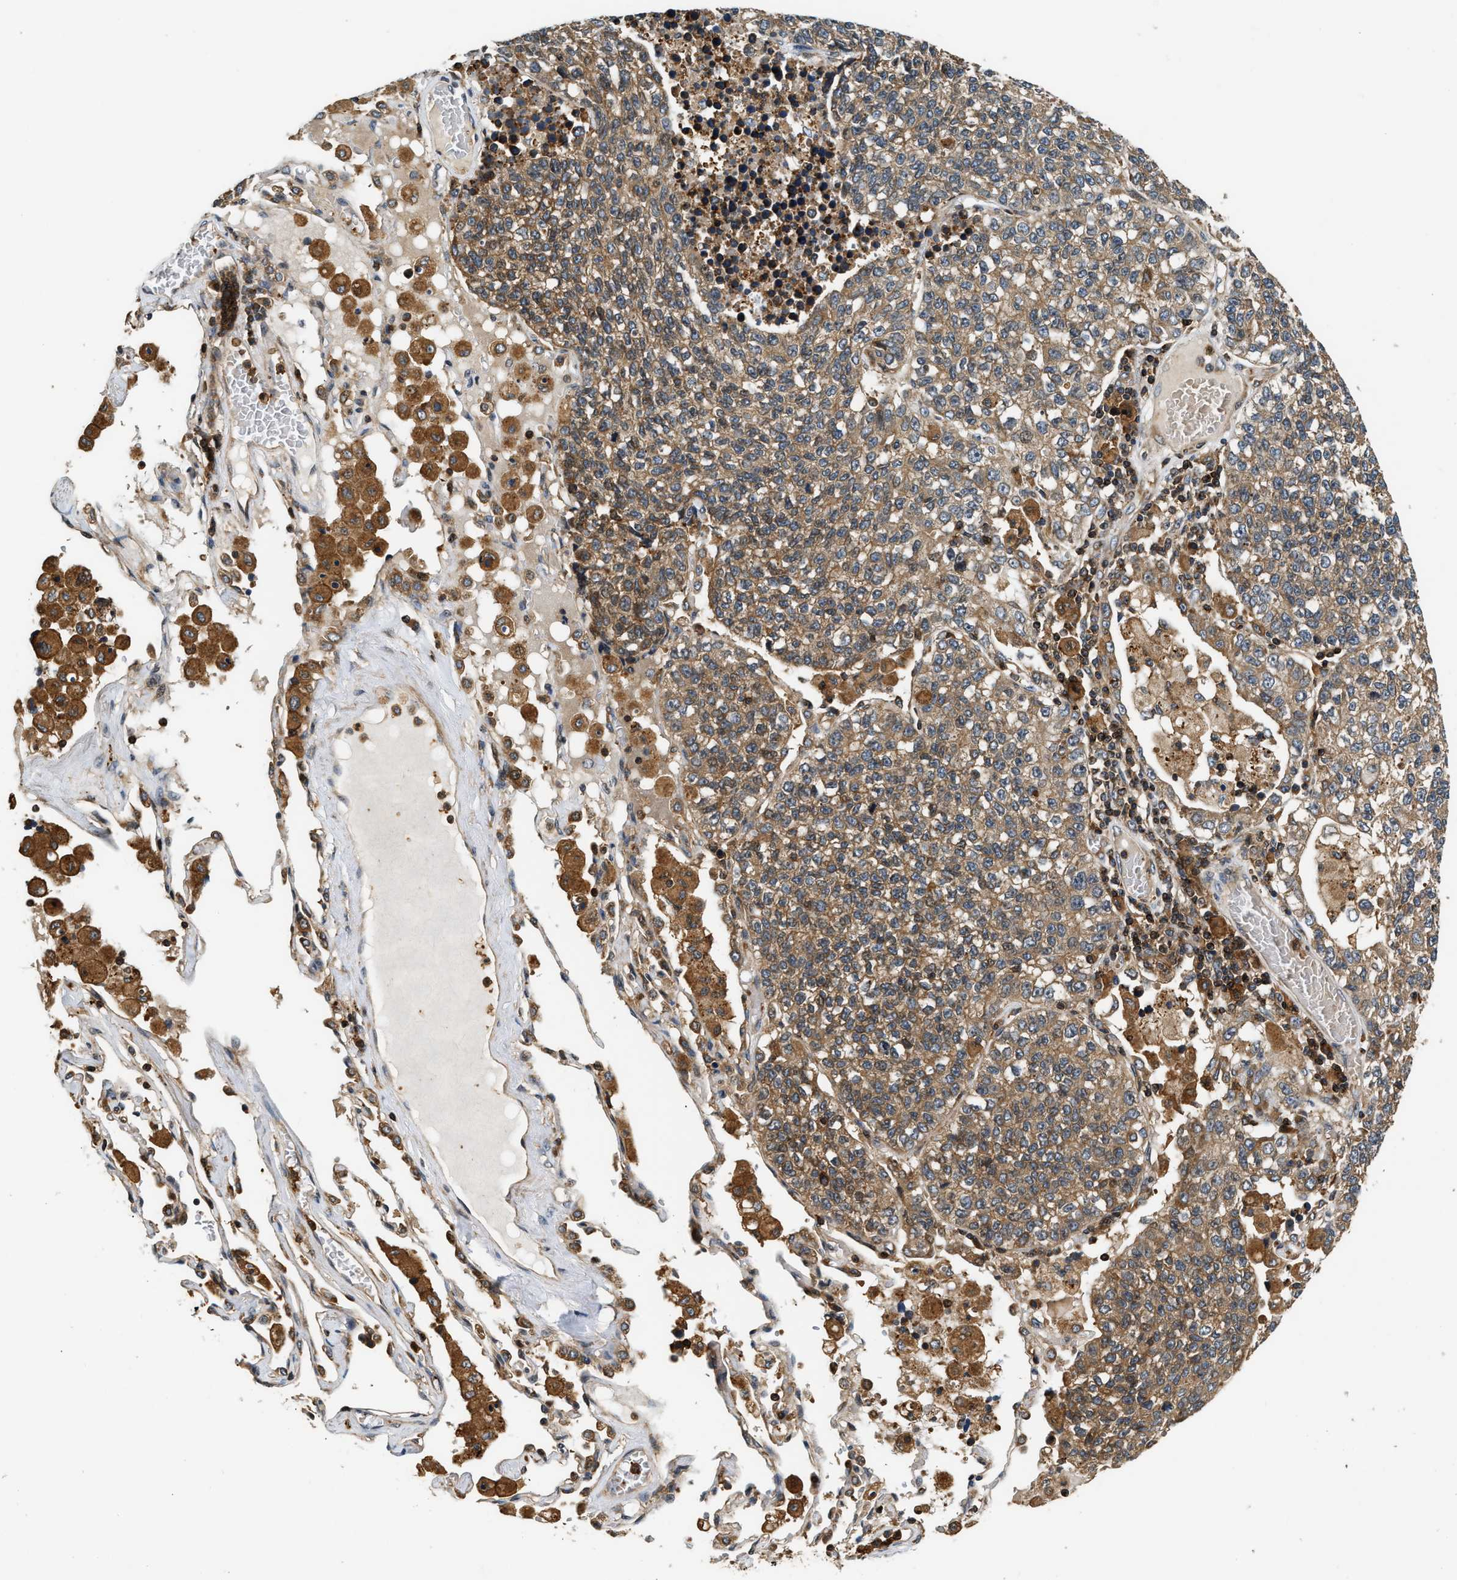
{"staining": {"intensity": "moderate", "quantity": ">75%", "location": "cytoplasmic/membranous"}, "tissue": "lung cancer", "cell_type": "Tumor cells", "image_type": "cancer", "snomed": [{"axis": "morphology", "description": "Adenocarcinoma, NOS"}, {"axis": "topography", "description": "Lung"}], "caption": "Approximately >75% of tumor cells in lung adenocarcinoma display moderate cytoplasmic/membranous protein positivity as visualized by brown immunohistochemical staining.", "gene": "SNX5", "patient": {"sex": "male", "age": 49}}